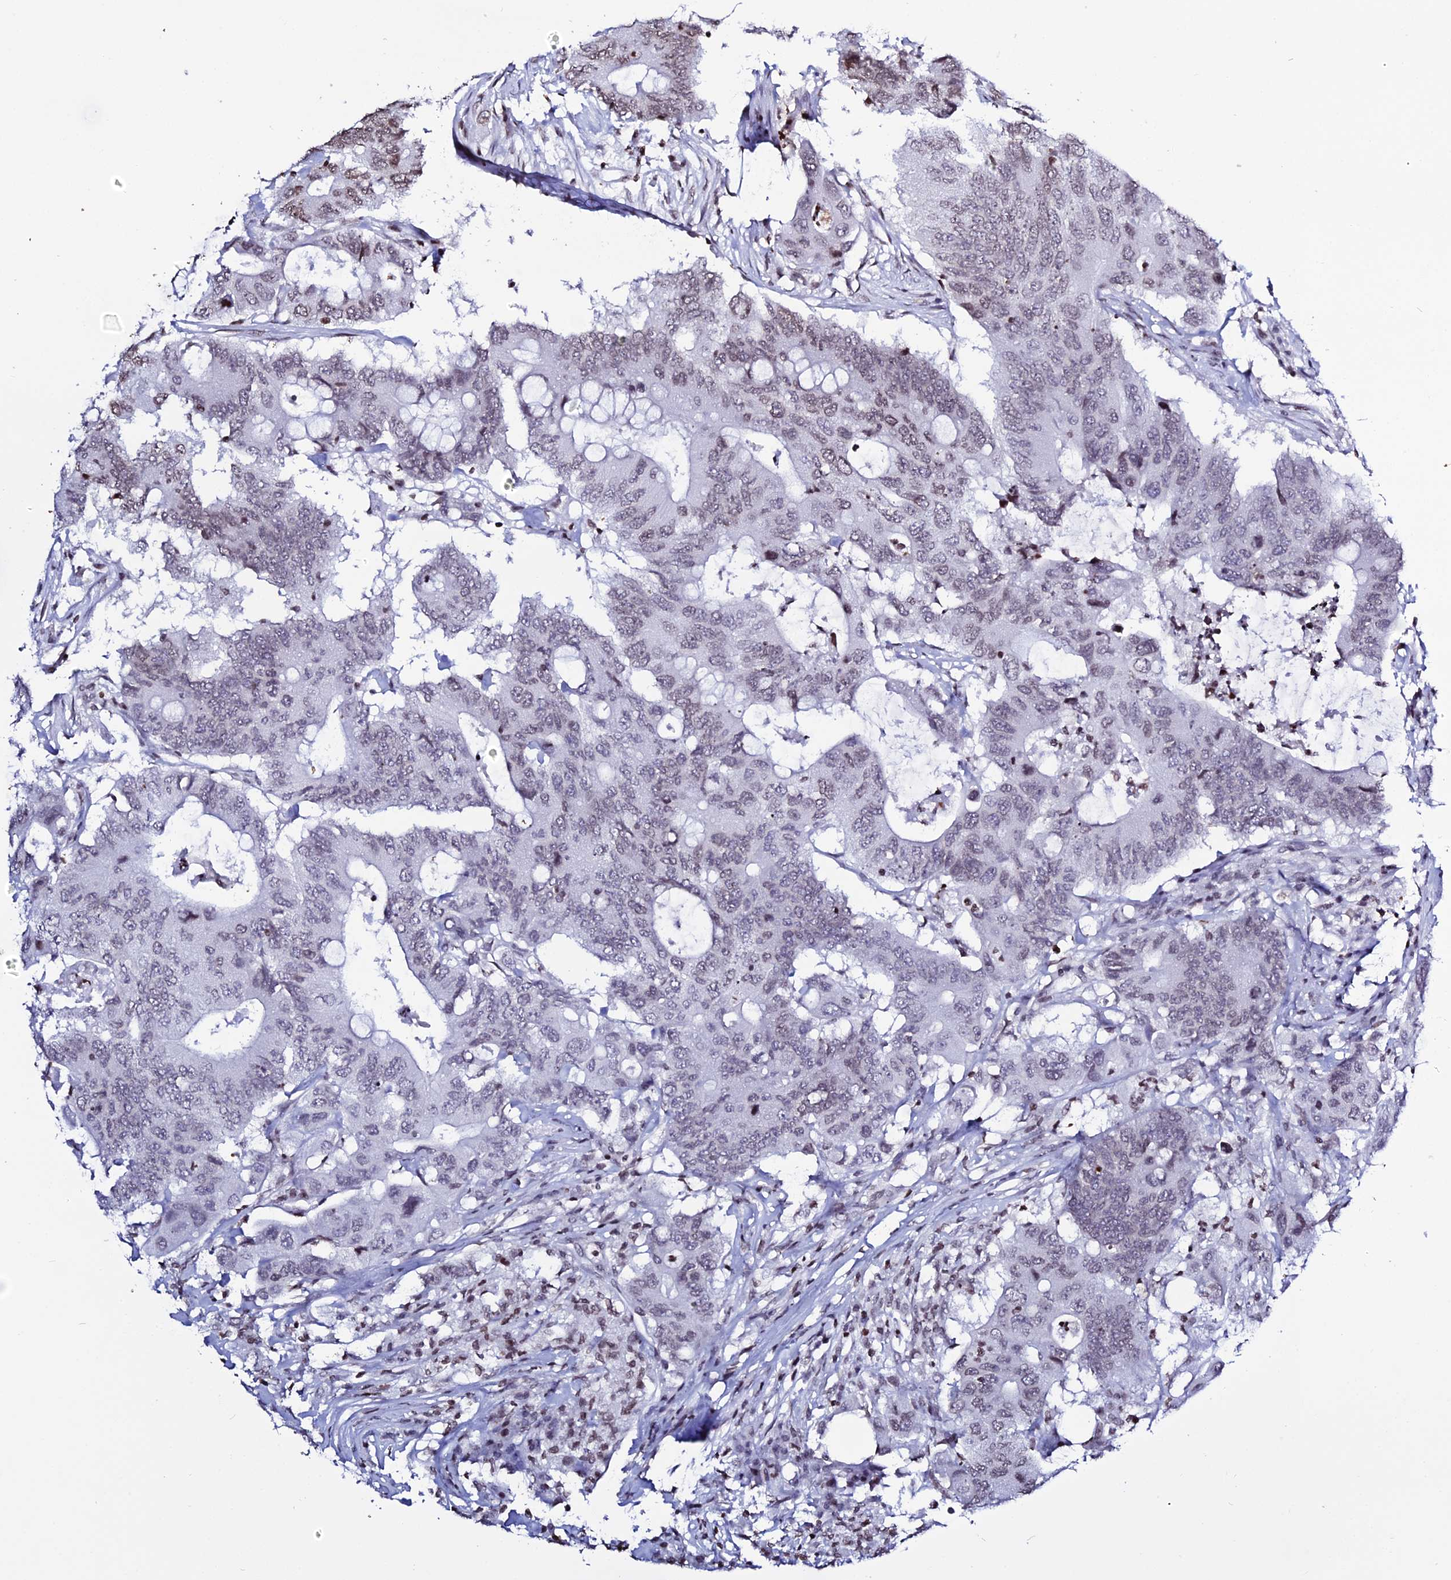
{"staining": {"intensity": "weak", "quantity": "25%-75%", "location": "nuclear"}, "tissue": "colorectal cancer", "cell_type": "Tumor cells", "image_type": "cancer", "snomed": [{"axis": "morphology", "description": "Adenocarcinoma, NOS"}, {"axis": "topography", "description": "Colon"}], "caption": "Immunohistochemistry (IHC) image of colorectal cancer (adenocarcinoma) stained for a protein (brown), which displays low levels of weak nuclear expression in about 25%-75% of tumor cells.", "gene": "MACROH2A2", "patient": {"sex": "male", "age": 71}}